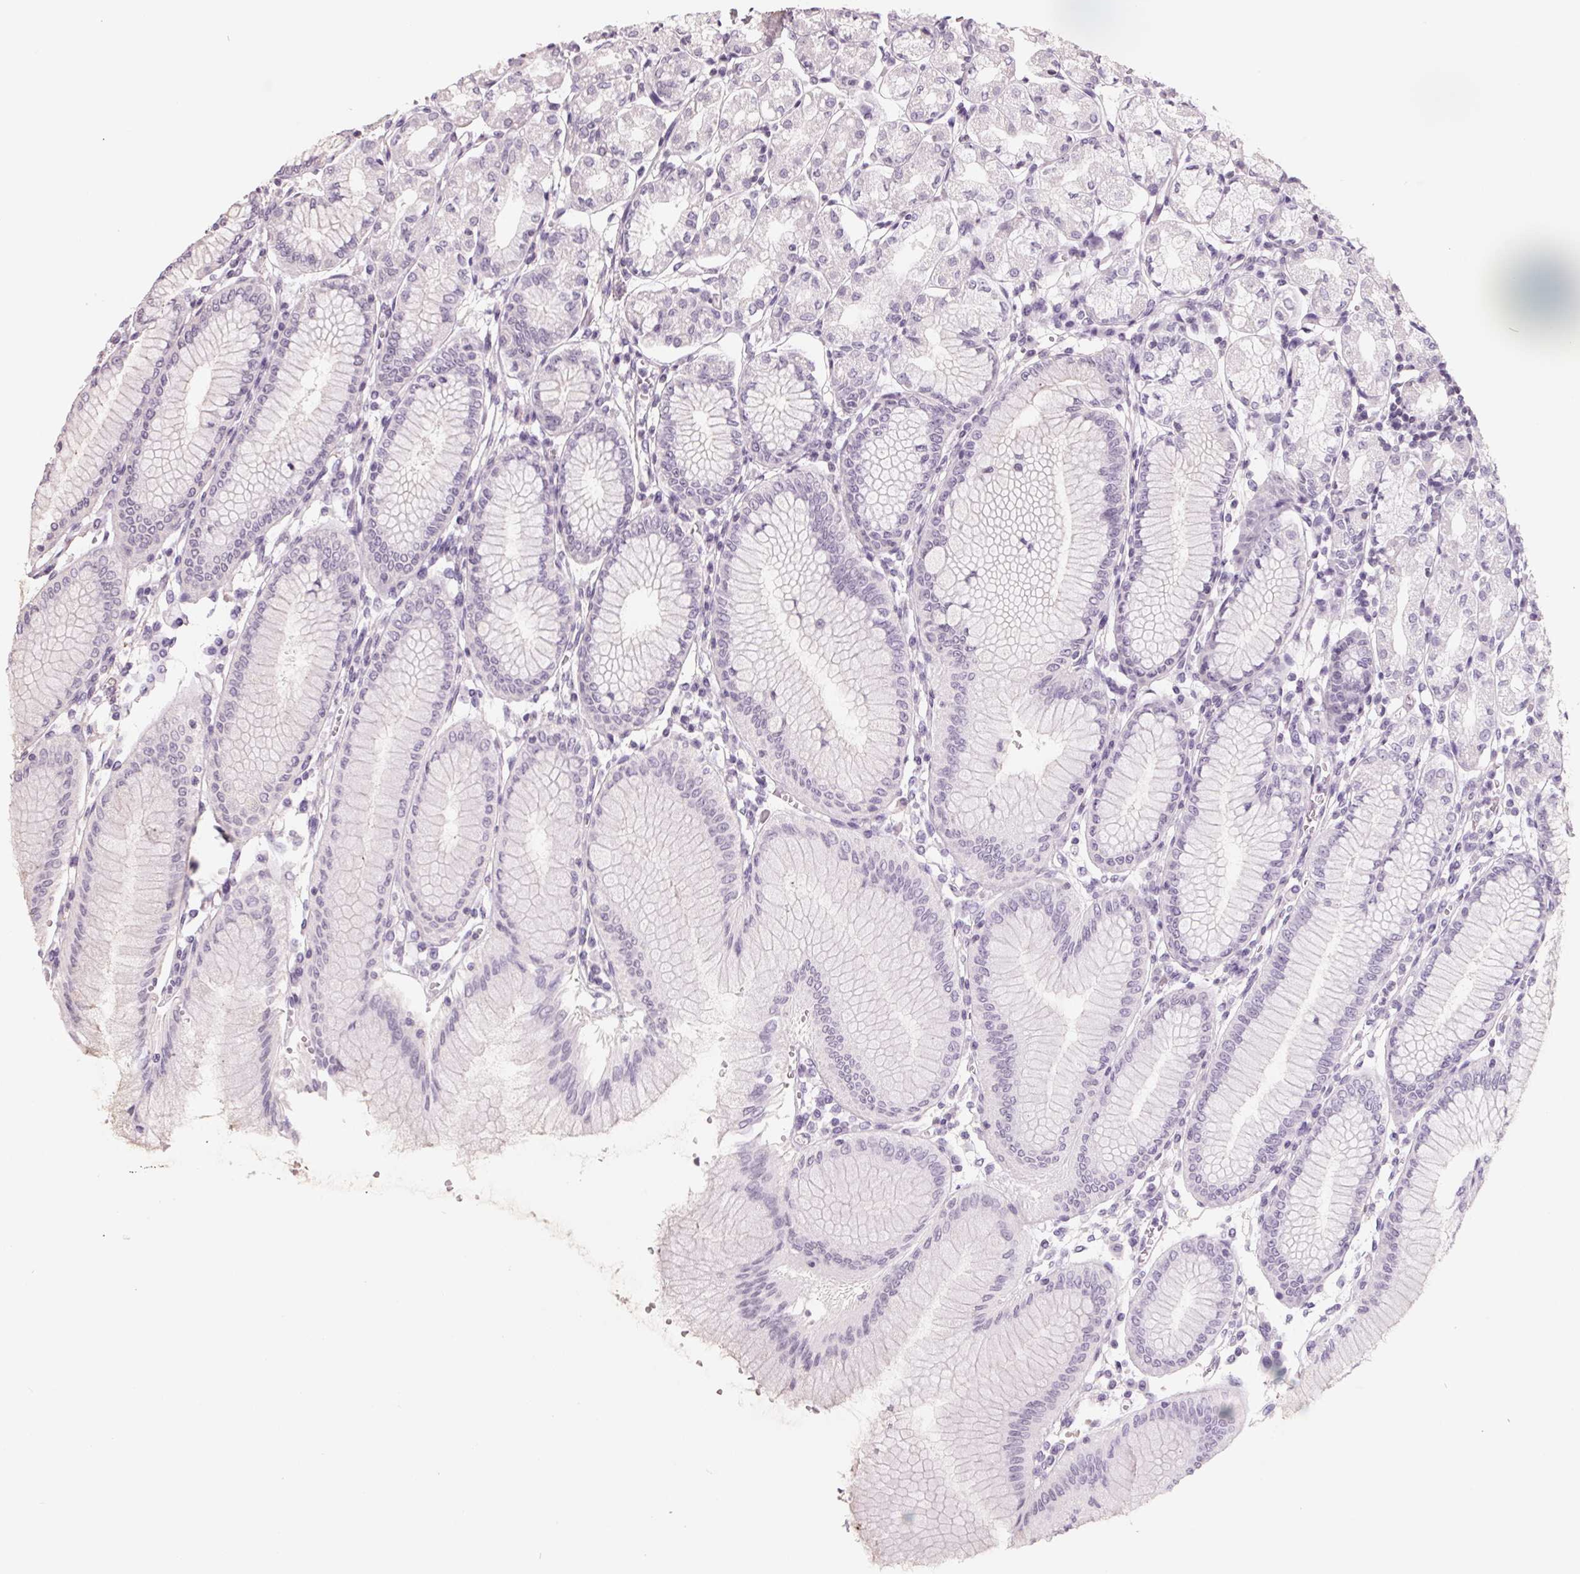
{"staining": {"intensity": "negative", "quantity": "none", "location": "none"}, "tissue": "stomach", "cell_type": "Glandular cells", "image_type": "normal", "snomed": [{"axis": "morphology", "description": "Normal tissue, NOS"}, {"axis": "topography", "description": "Skeletal muscle"}, {"axis": "topography", "description": "Stomach"}], "caption": "High magnification brightfield microscopy of unremarkable stomach stained with DAB (brown) and counterstained with hematoxylin (blue): glandular cells show no significant staining. The staining is performed using DAB (3,3'-diaminobenzidine) brown chromogen with nuclei counter-stained in using hematoxylin.", "gene": "FTCD", "patient": {"sex": "female", "age": 57}}